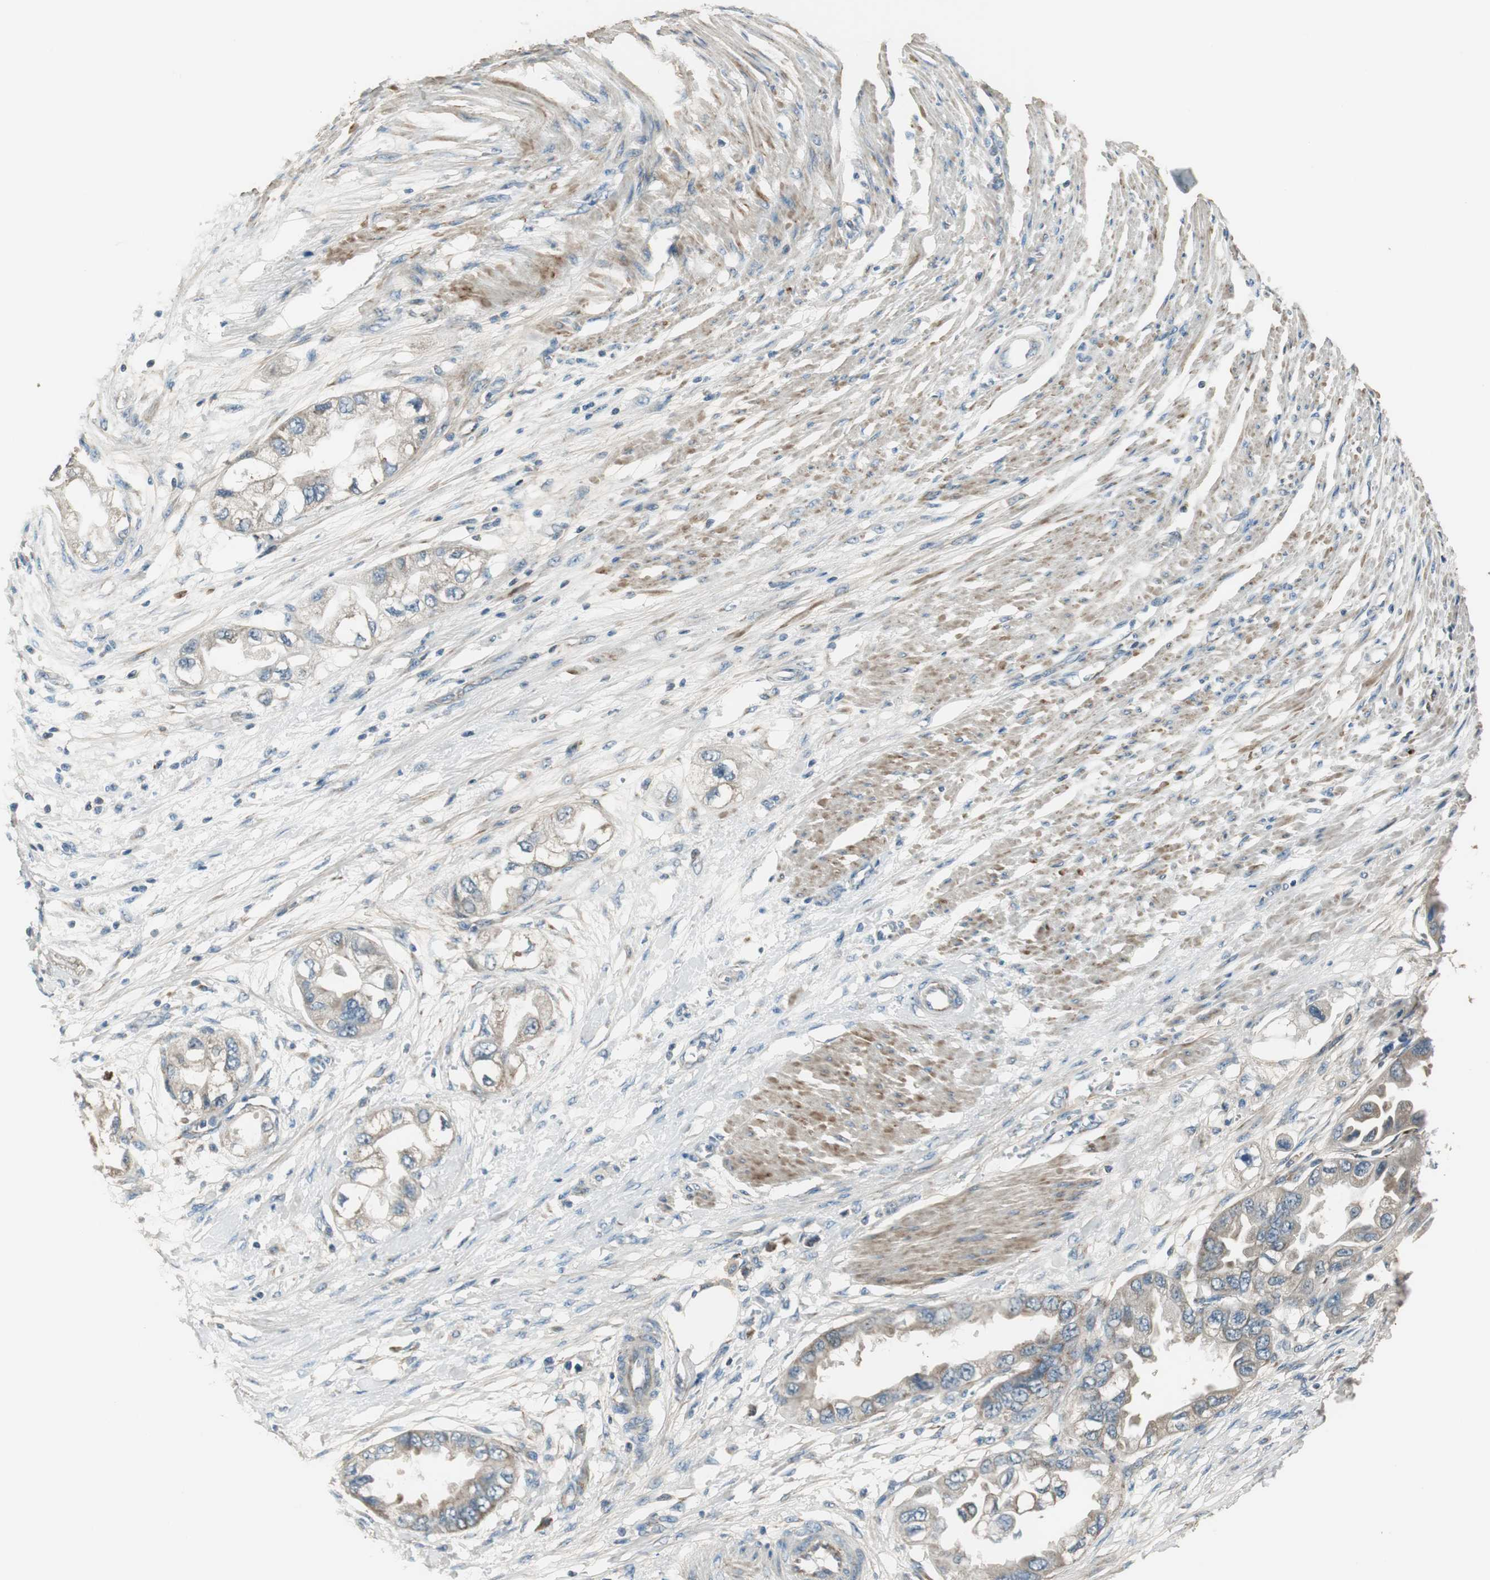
{"staining": {"intensity": "weak", "quantity": ">75%", "location": "cytoplasmic/membranous"}, "tissue": "endometrial cancer", "cell_type": "Tumor cells", "image_type": "cancer", "snomed": [{"axis": "morphology", "description": "Adenocarcinoma, NOS"}, {"axis": "topography", "description": "Endometrium"}], "caption": "A high-resolution image shows IHC staining of endometrial cancer, which demonstrates weak cytoplasmic/membranous staining in about >75% of tumor cells.", "gene": "MSTO1", "patient": {"sex": "female", "age": 67}}